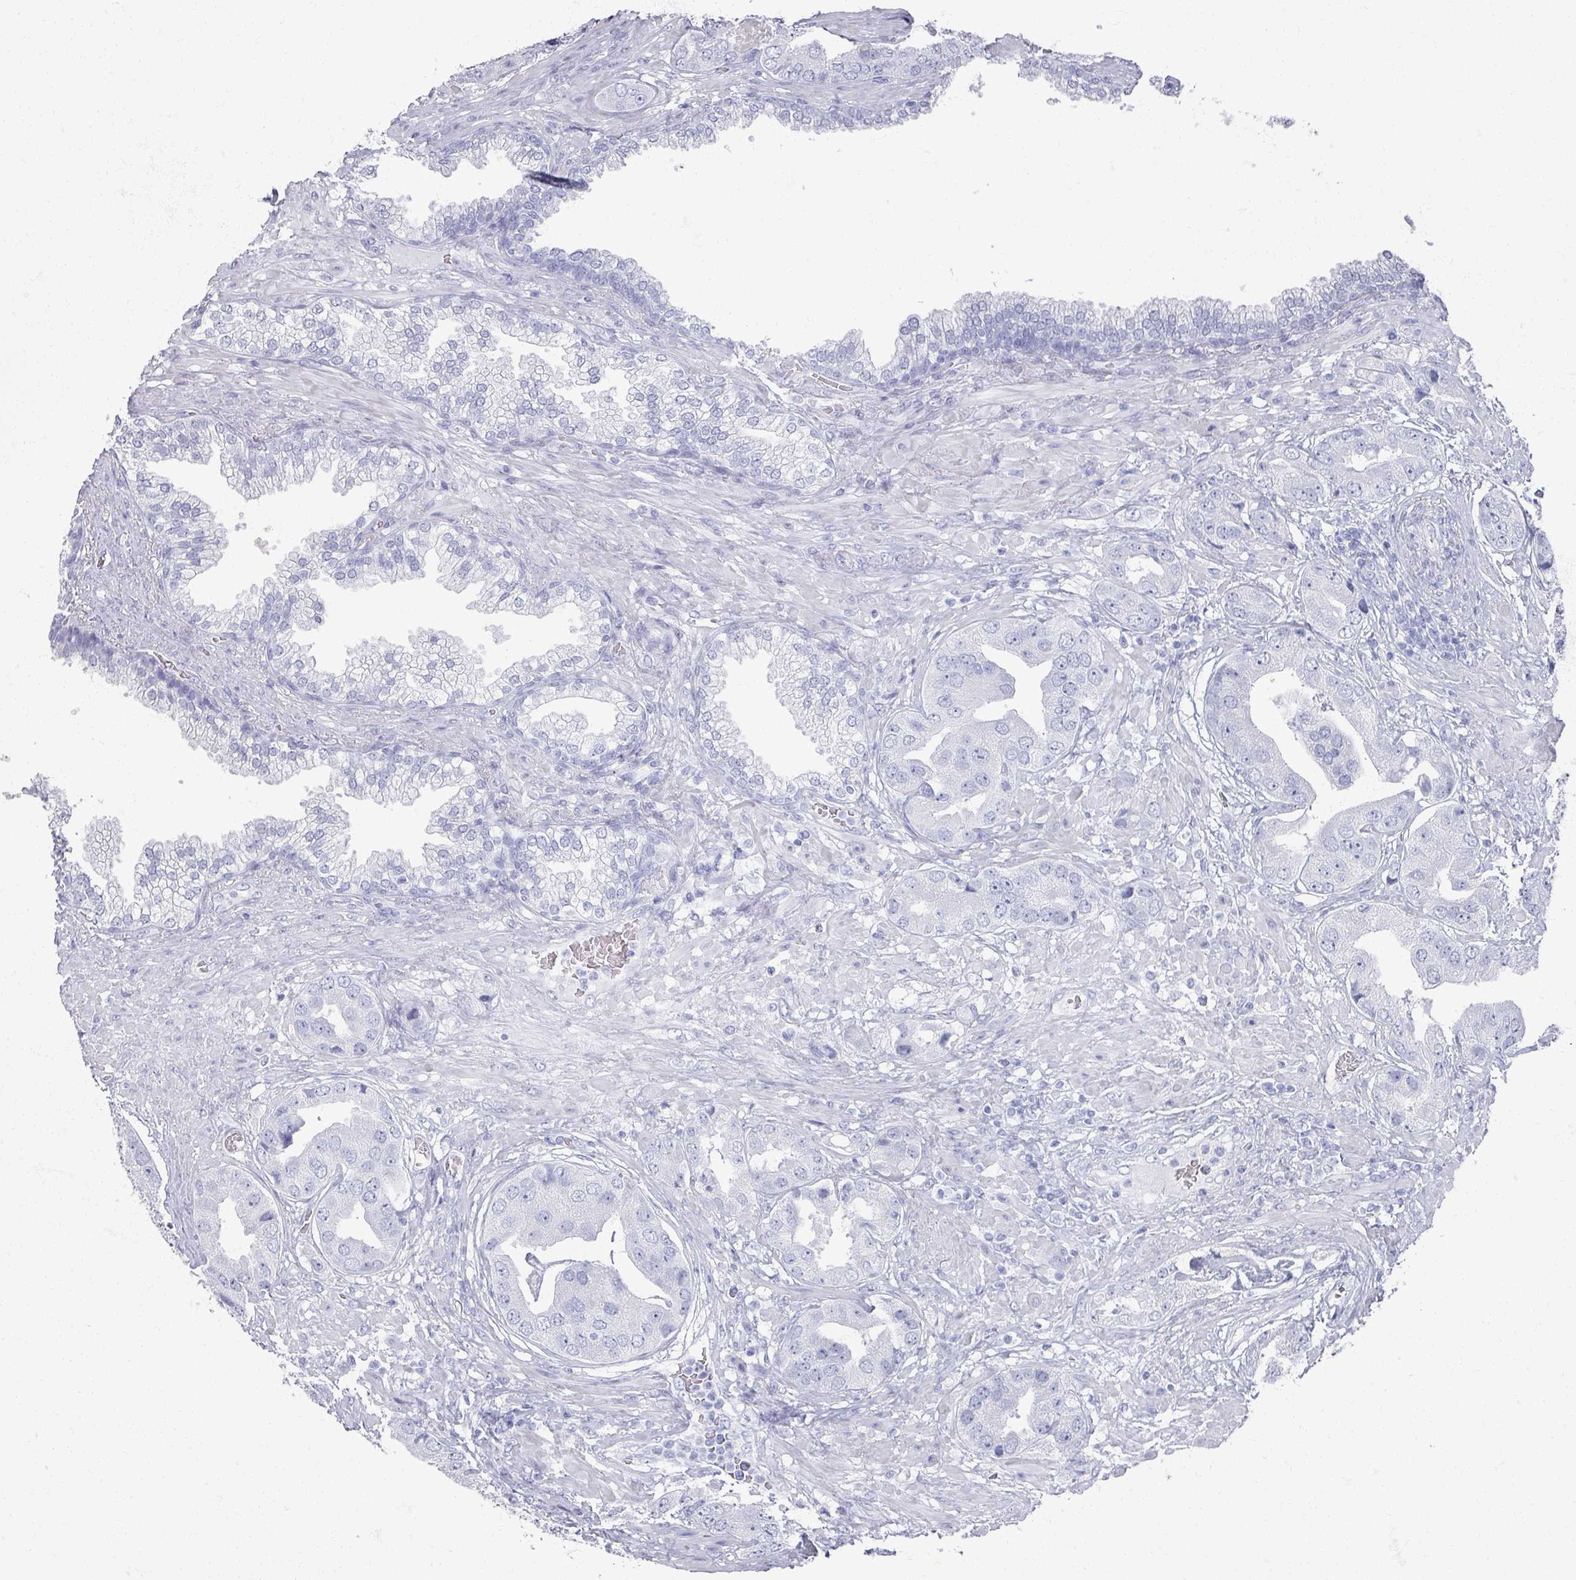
{"staining": {"intensity": "negative", "quantity": "none", "location": "none"}, "tissue": "prostate cancer", "cell_type": "Tumor cells", "image_type": "cancer", "snomed": [{"axis": "morphology", "description": "Adenocarcinoma, High grade"}, {"axis": "topography", "description": "Prostate"}], "caption": "This is an immunohistochemistry histopathology image of high-grade adenocarcinoma (prostate). There is no positivity in tumor cells.", "gene": "OMG", "patient": {"sex": "male", "age": 63}}